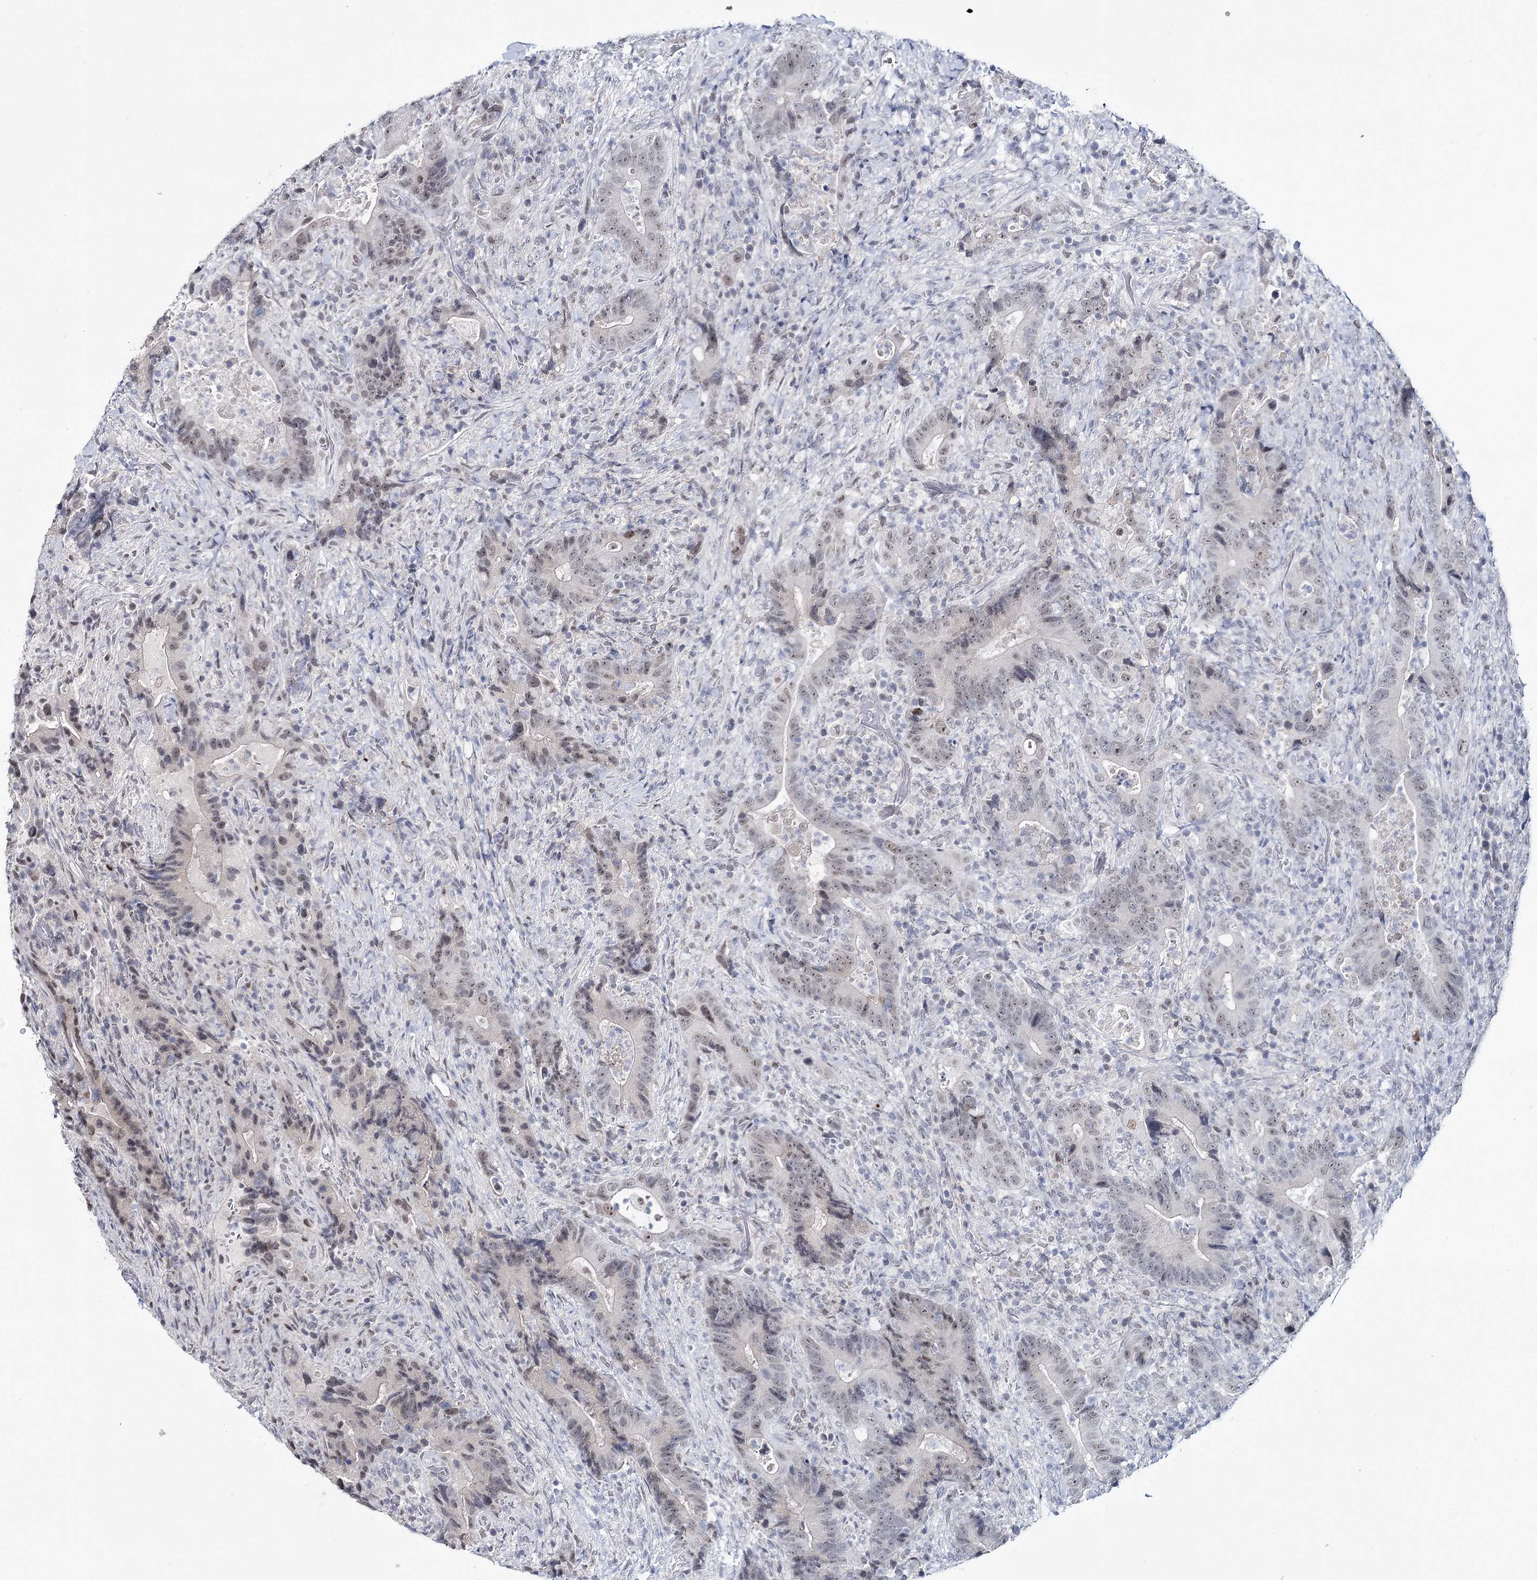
{"staining": {"intensity": "weak", "quantity": "25%-75%", "location": "nuclear"}, "tissue": "colorectal cancer", "cell_type": "Tumor cells", "image_type": "cancer", "snomed": [{"axis": "morphology", "description": "Adenocarcinoma, NOS"}, {"axis": "topography", "description": "Colon"}], "caption": "Immunohistochemistry (IHC) photomicrograph of human colorectal cancer stained for a protein (brown), which reveals low levels of weak nuclear expression in approximately 25%-75% of tumor cells.", "gene": "ZC3H8", "patient": {"sex": "female", "age": 75}}